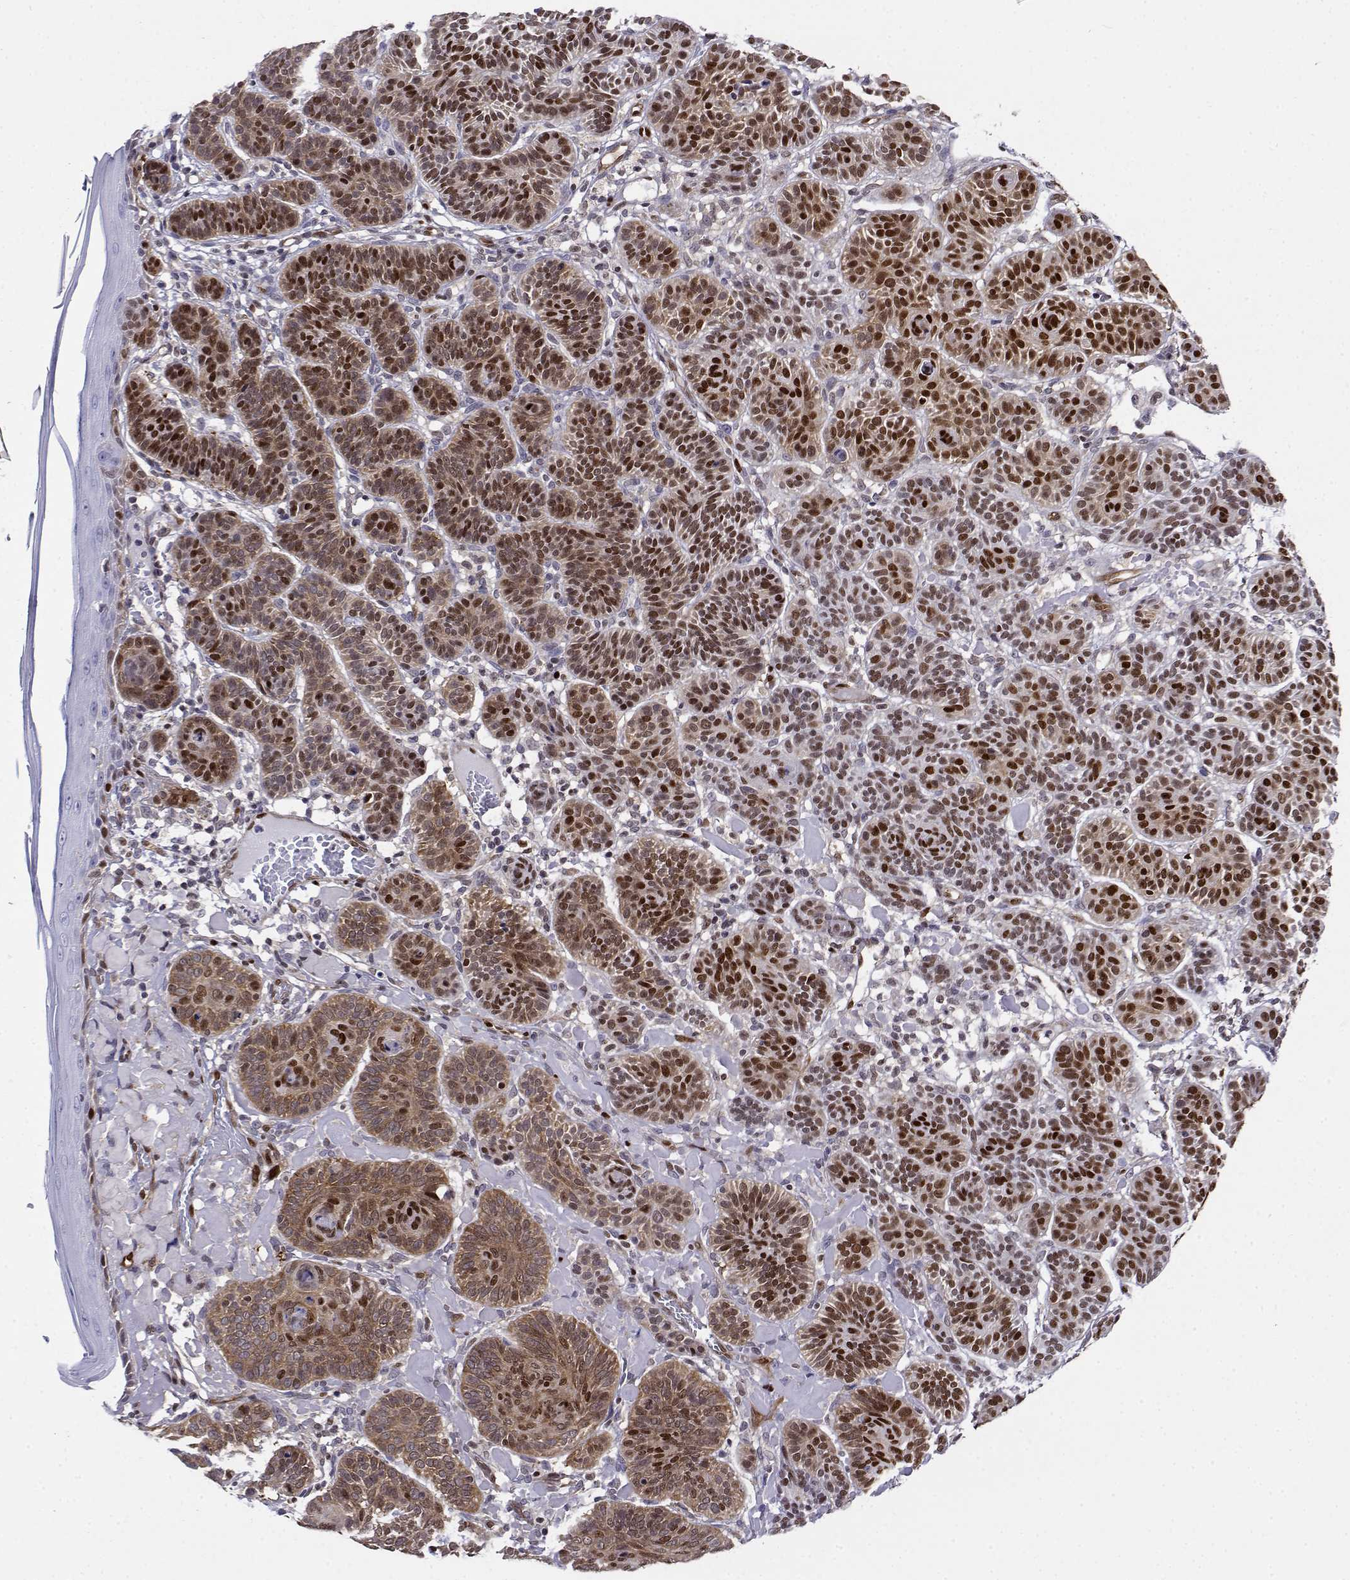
{"staining": {"intensity": "moderate", "quantity": ">75%", "location": "cytoplasmic/membranous,nuclear"}, "tissue": "skin cancer", "cell_type": "Tumor cells", "image_type": "cancer", "snomed": [{"axis": "morphology", "description": "Basal cell carcinoma"}, {"axis": "topography", "description": "Skin"}], "caption": "Immunohistochemical staining of skin cancer (basal cell carcinoma) shows moderate cytoplasmic/membranous and nuclear protein positivity in approximately >75% of tumor cells.", "gene": "ERF", "patient": {"sex": "male", "age": 85}}